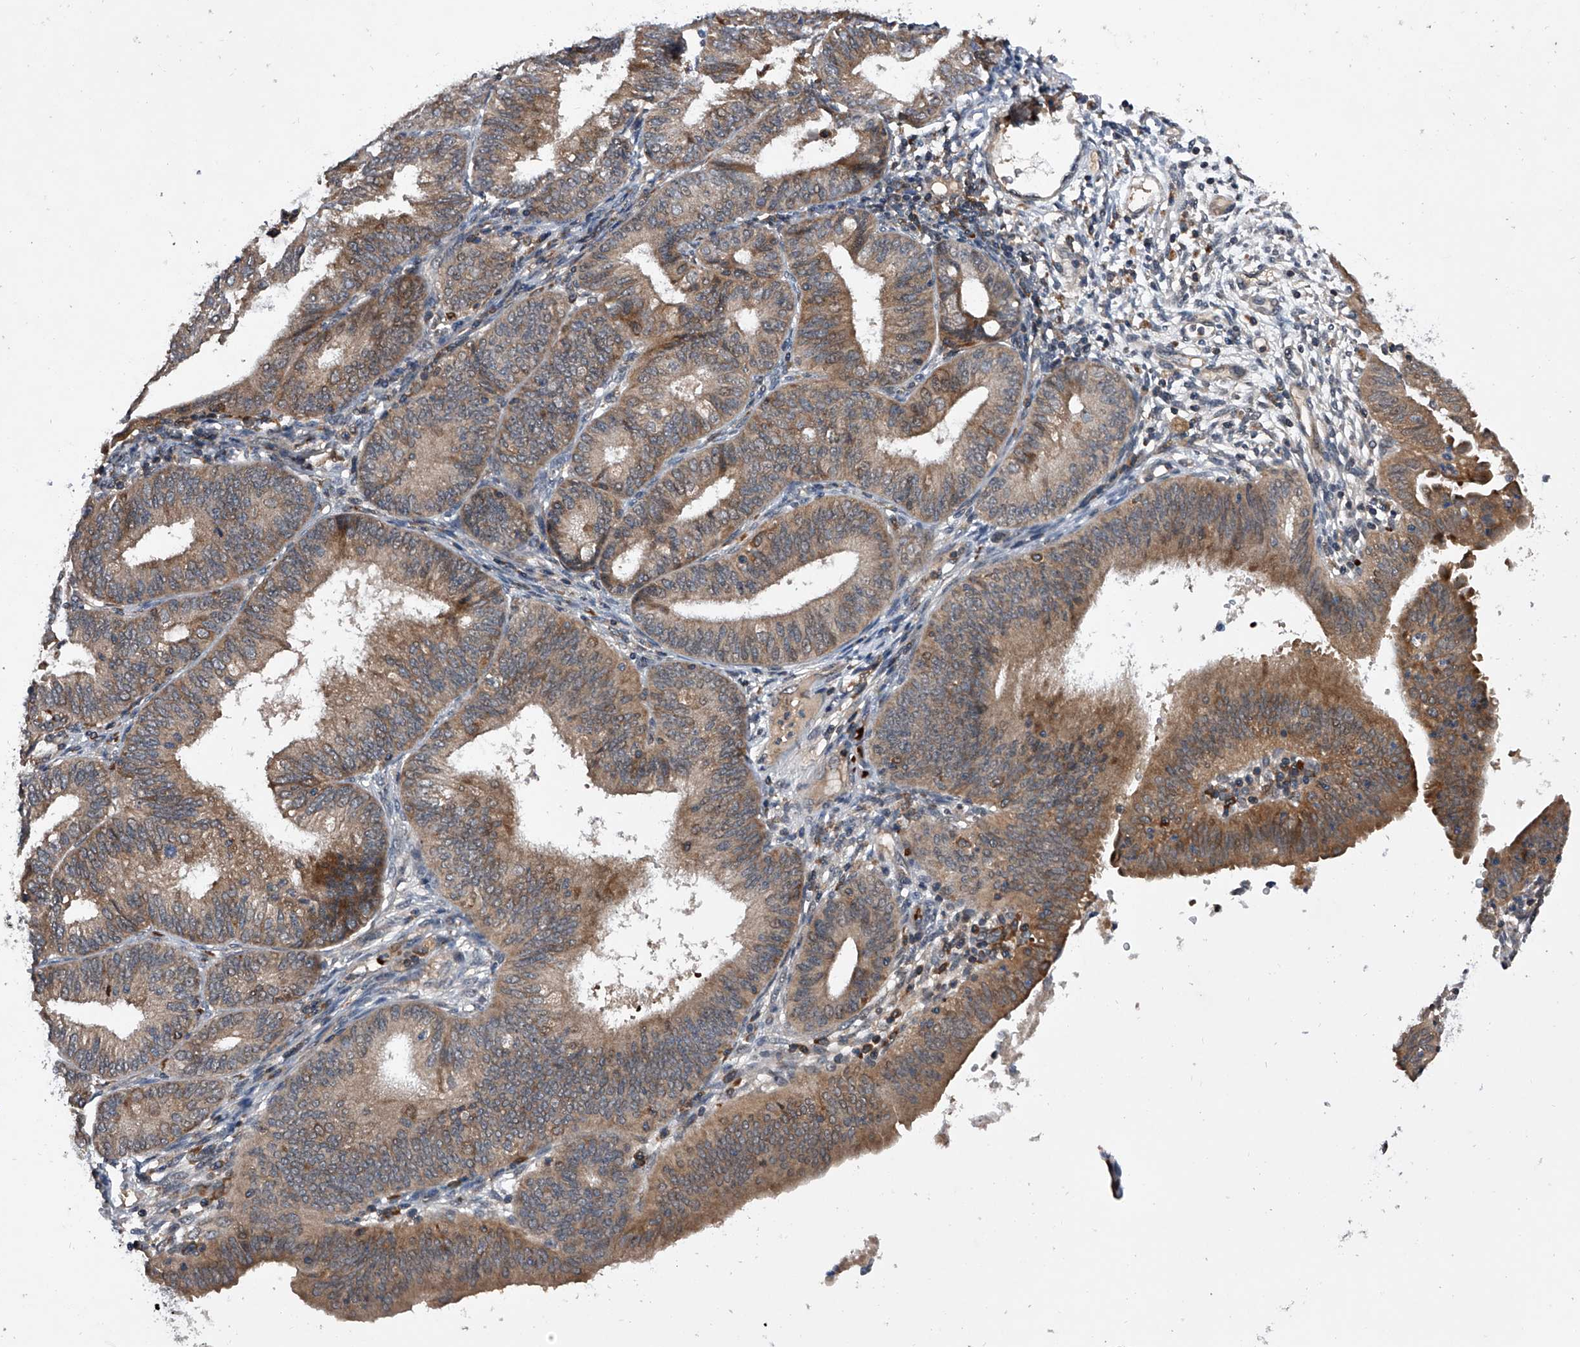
{"staining": {"intensity": "weak", "quantity": ">75%", "location": "cytoplasmic/membranous"}, "tissue": "endometrial cancer", "cell_type": "Tumor cells", "image_type": "cancer", "snomed": [{"axis": "morphology", "description": "Adenocarcinoma, NOS"}, {"axis": "topography", "description": "Endometrium"}], "caption": "Endometrial cancer (adenocarcinoma) stained with DAB immunohistochemistry (IHC) exhibits low levels of weak cytoplasmic/membranous expression in approximately >75% of tumor cells.", "gene": "ZNF30", "patient": {"sex": "female", "age": 51}}